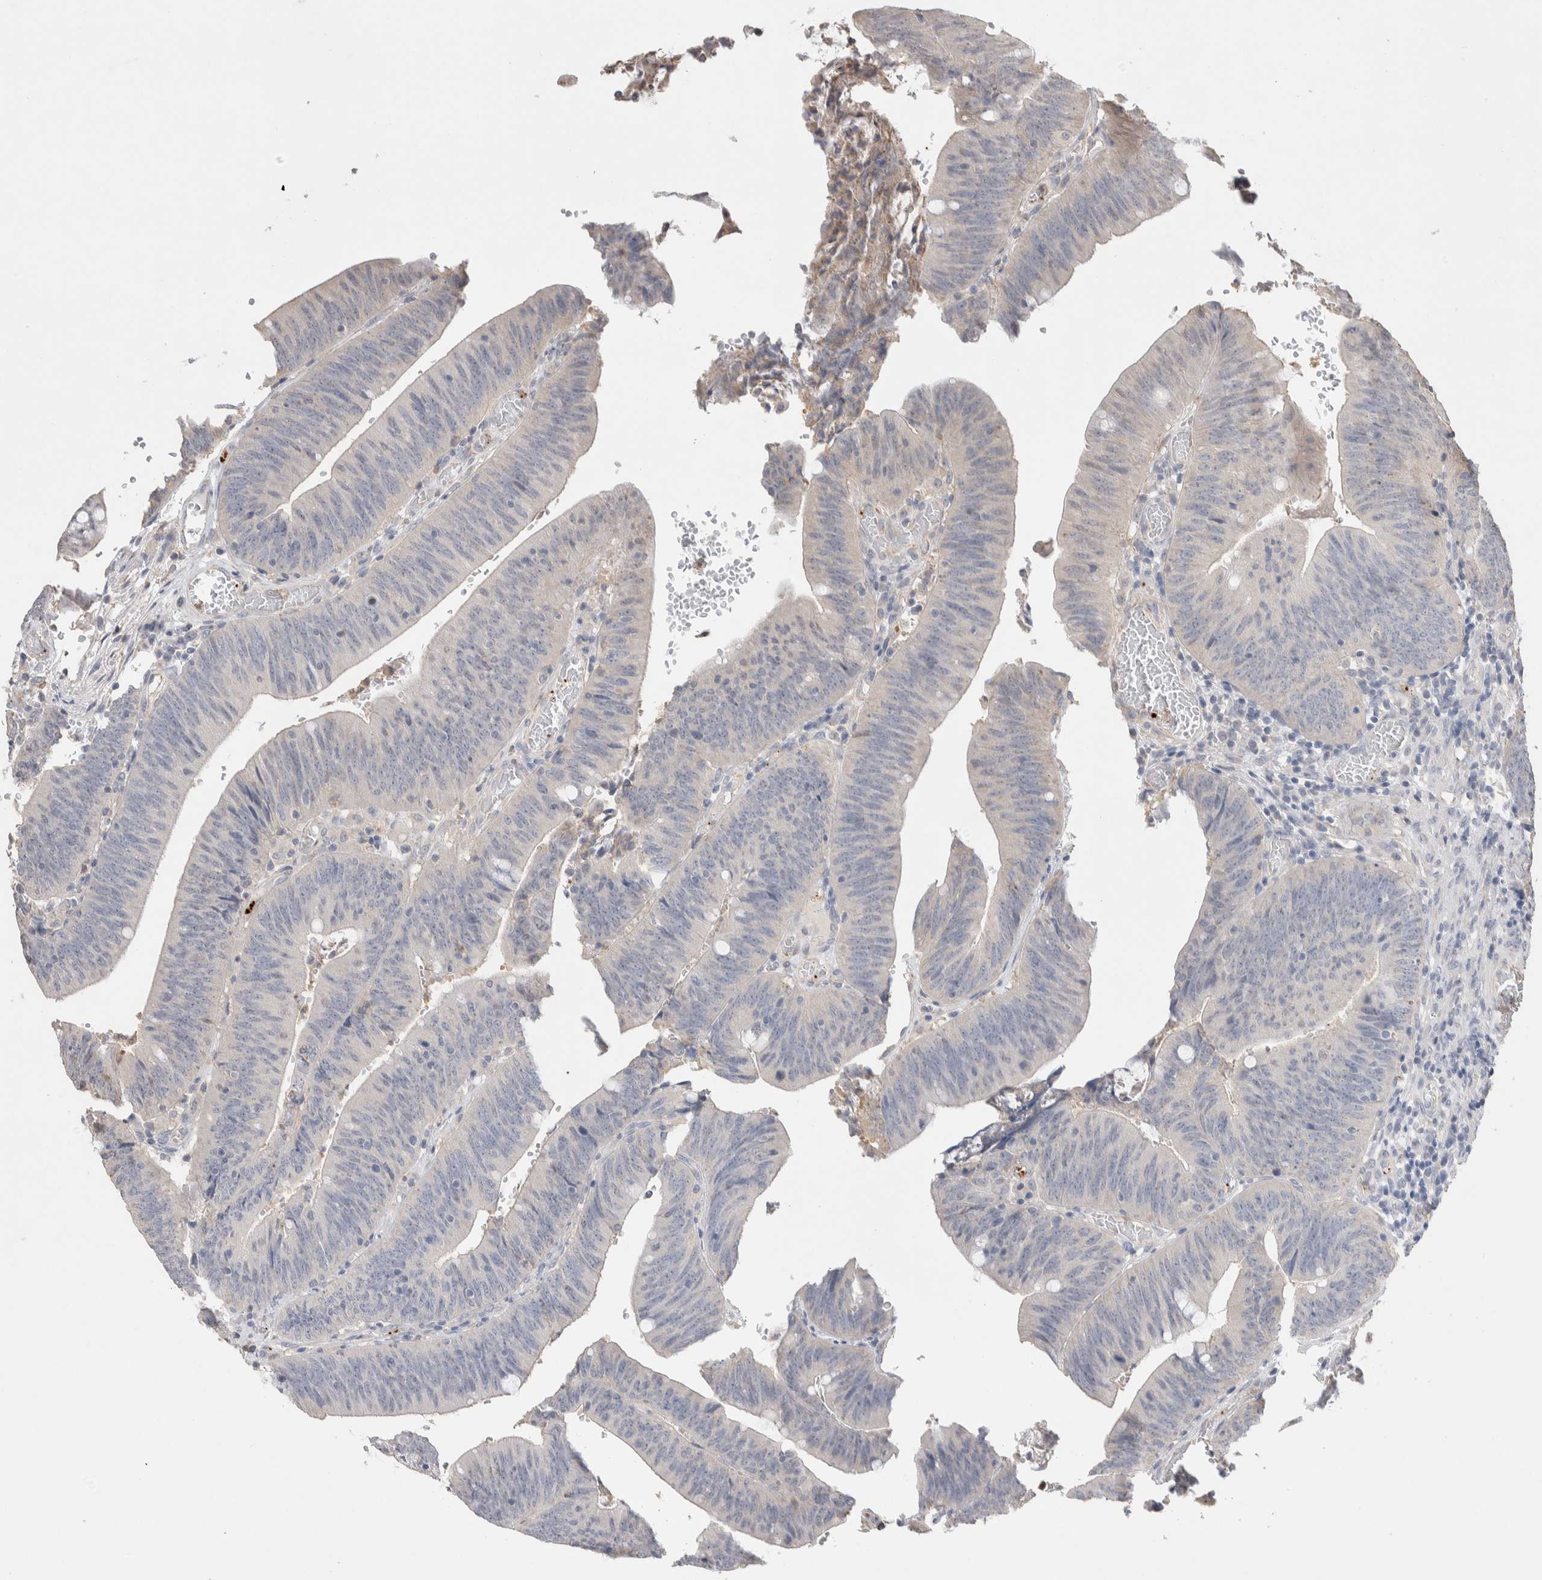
{"staining": {"intensity": "negative", "quantity": "none", "location": "none"}, "tissue": "colorectal cancer", "cell_type": "Tumor cells", "image_type": "cancer", "snomed": [{"axis": "morphology", "description": "Normal tissue, NOS"}, {"axis": "morphology", "description": "Adenocarcinoma, NOS"}, {"axis": "topography", "description": "Rectum"}], "caption": "Colorectal adenocarcinoma was stained to show a protein in brown. There is no significant expression in tumor cells.", "gene": "FFAR2", "patient": {"sex": "female", "age": 66}}